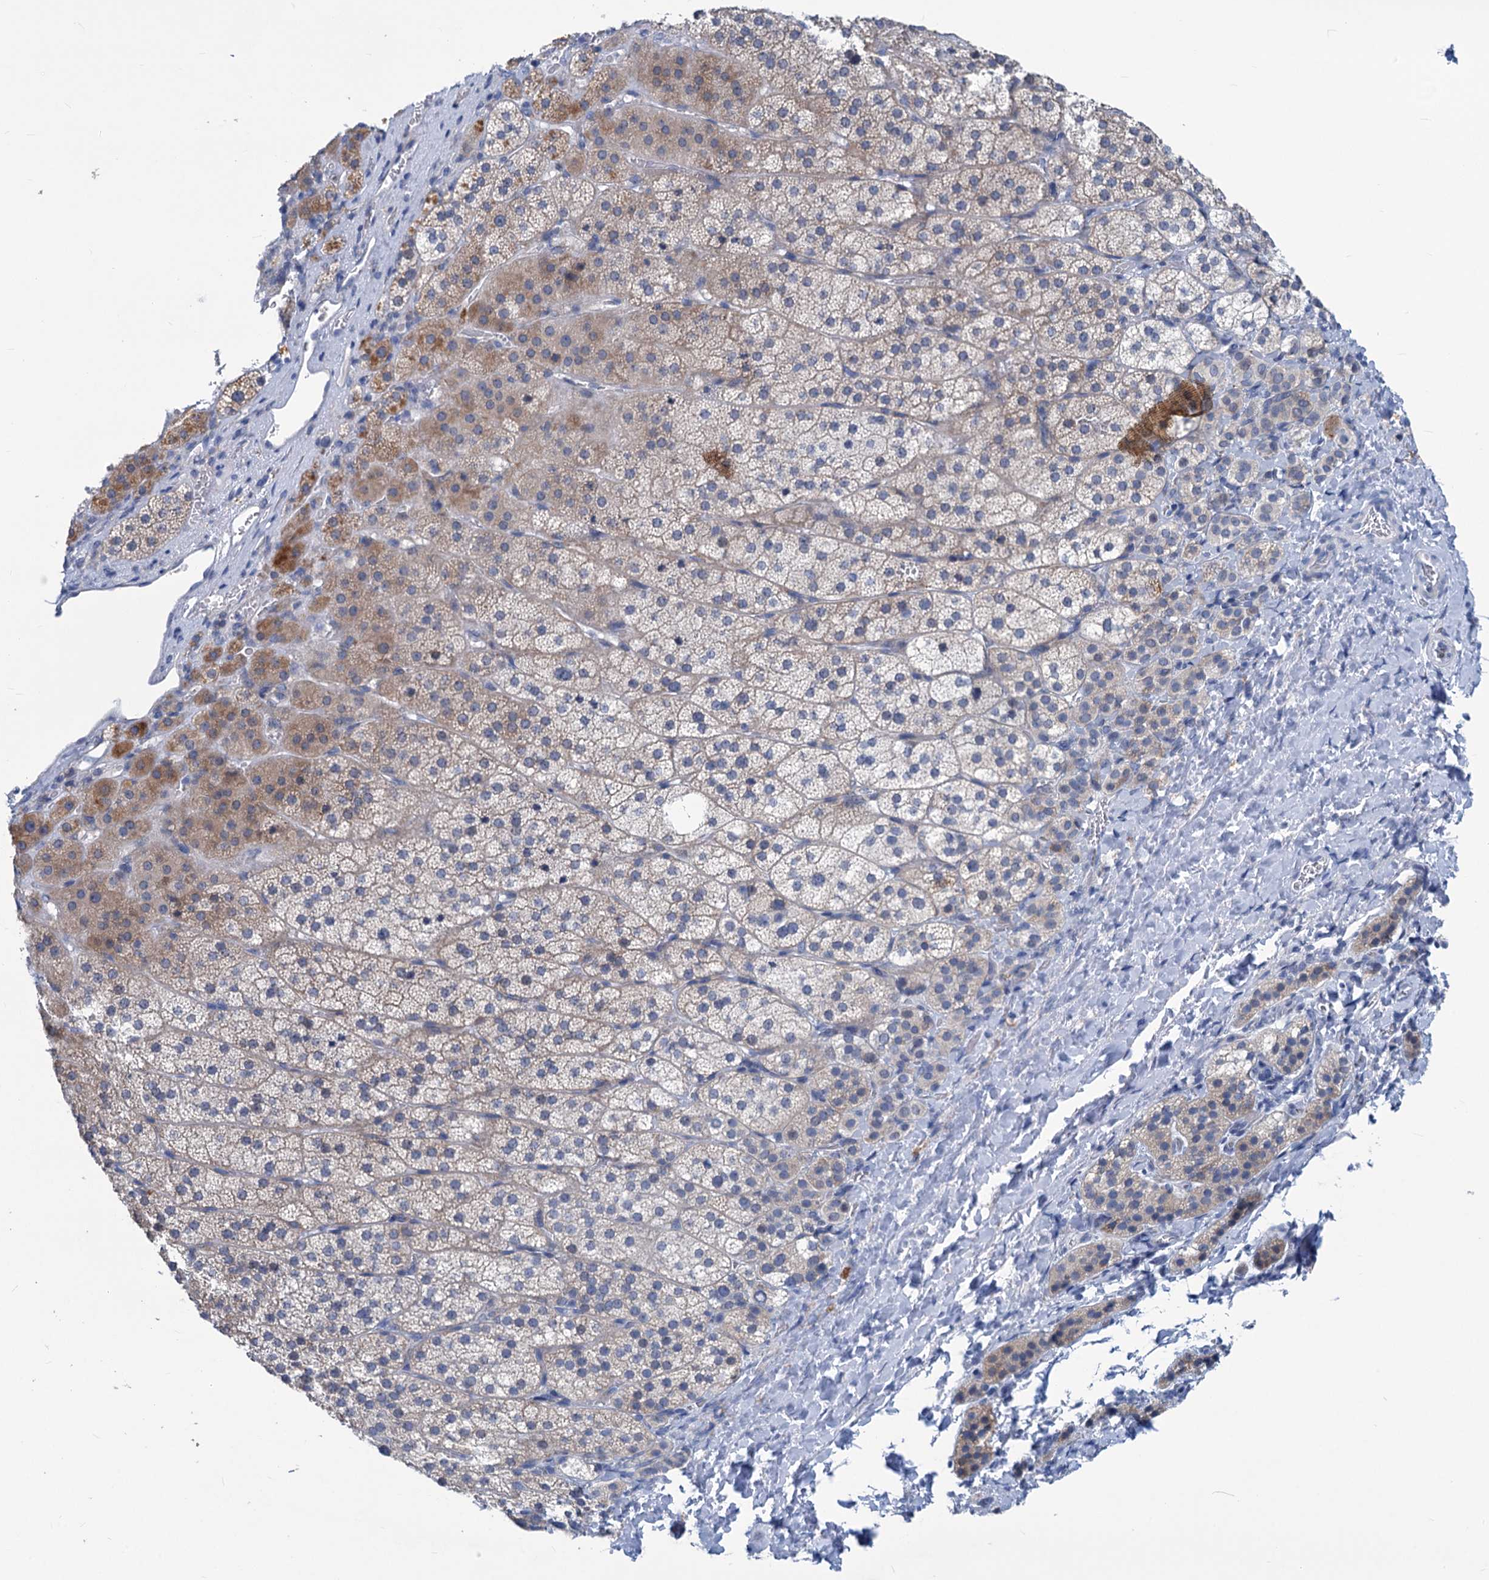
{"staining": {"intensity": "moderate", "quantity": "<25%", "location": "cytoplasmic/membranous"}, "tissue": "adrenal gland", "cell_type": "Glandular cells", "image_type": "normal", "snomed": [{"axis": "morphology", "description": "Normal tissue, NOS"}, {"axis": "topography", "description": "Adrenal gland"}], "caption": "Adrenal gland stained with immunohistochemistry (IHC) shows moderate cytoplasmic/membranous staining in about <25% of glandular cells.", "gene": "NEU3", "patient": {"sex": "female", "age": 44}}